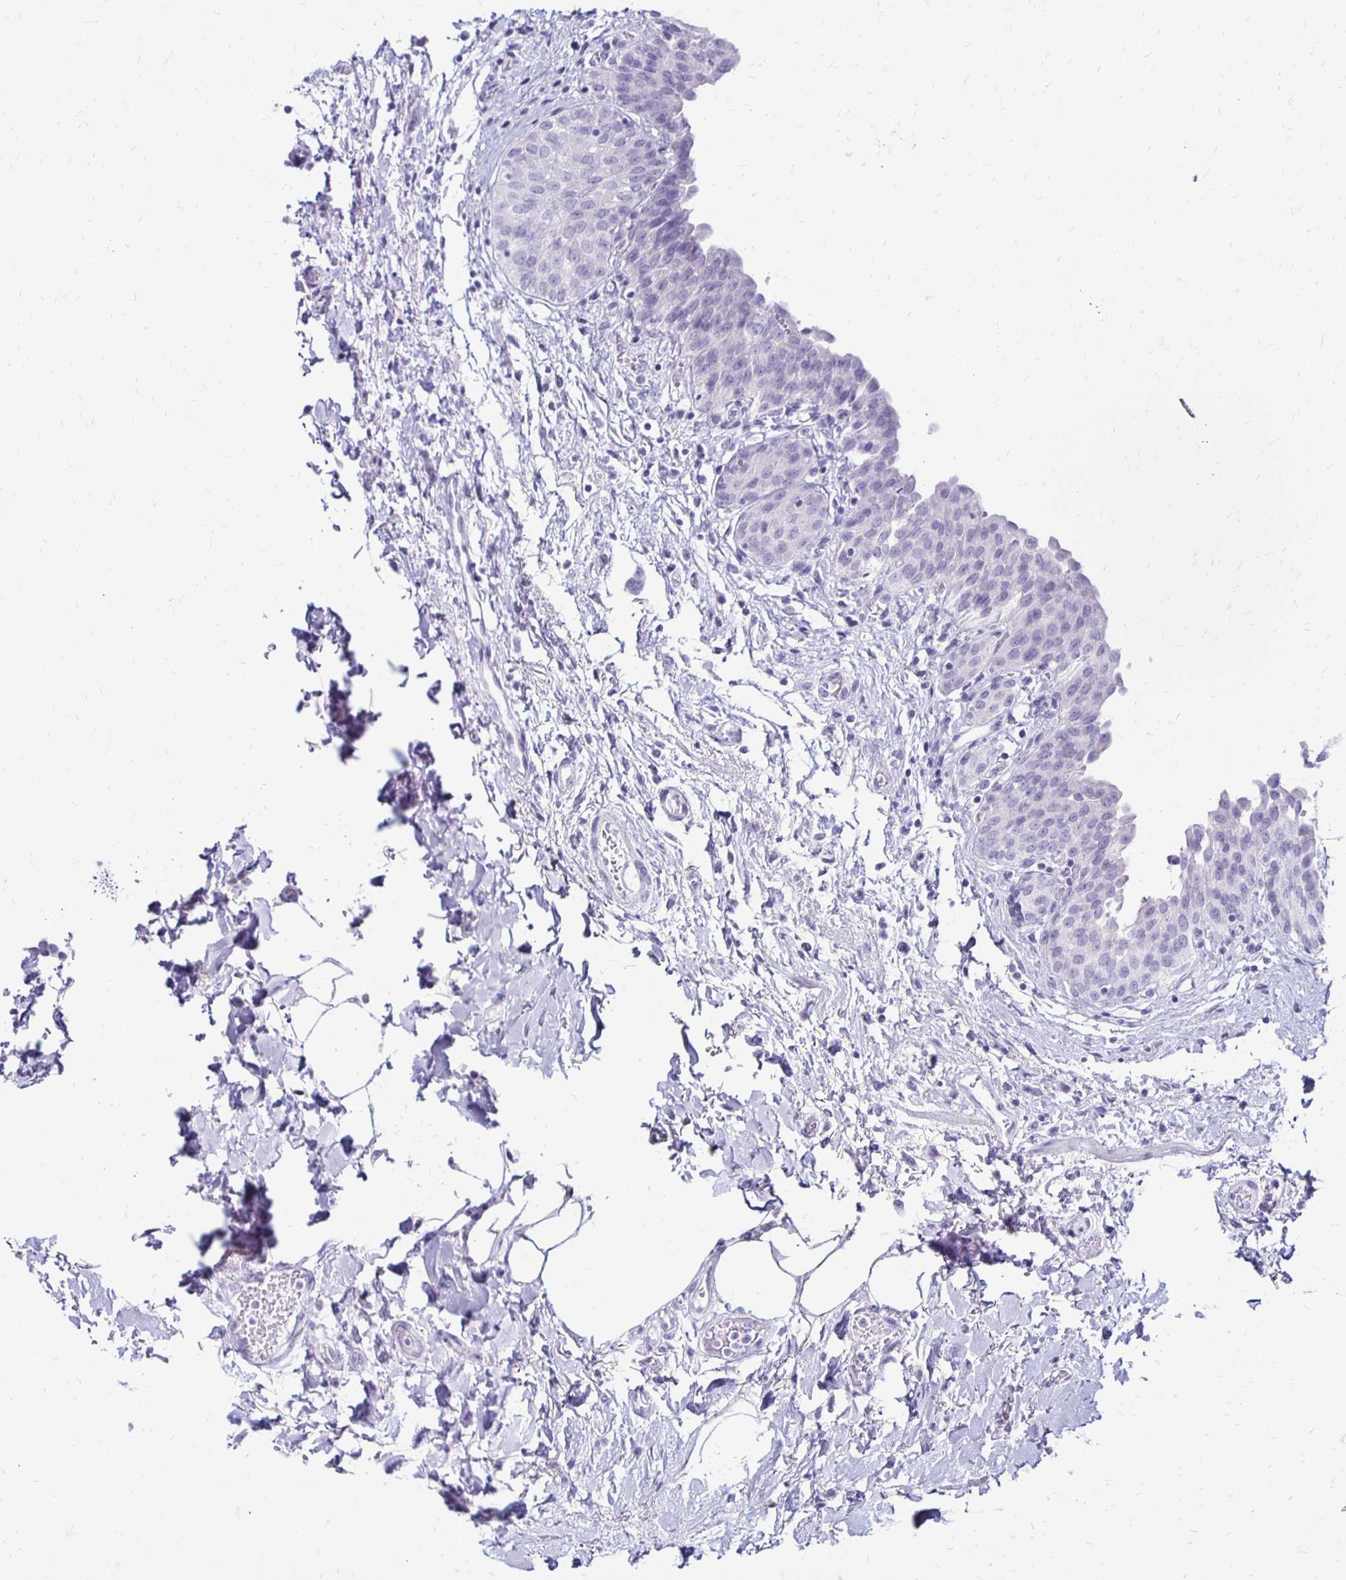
{"staining": {"intensity": "negative", "quantity": "none", "location": "none"}, "tissue": "urinary bladder", "cell_type": "Urothelial cells", "image_type": "normal", "snomed": [{"axis": "morphology", "description": "Normal tissue, NOS"}, {"axis": "topography", "description": "Urinary bladder"}], "caption": "A high-resolution image shows IHC staining of benign urinary bladder, which reveals no significant expression in urothelial cells.", "gene": "RYR1", "patient": {"sex": "male", "age": 68}}